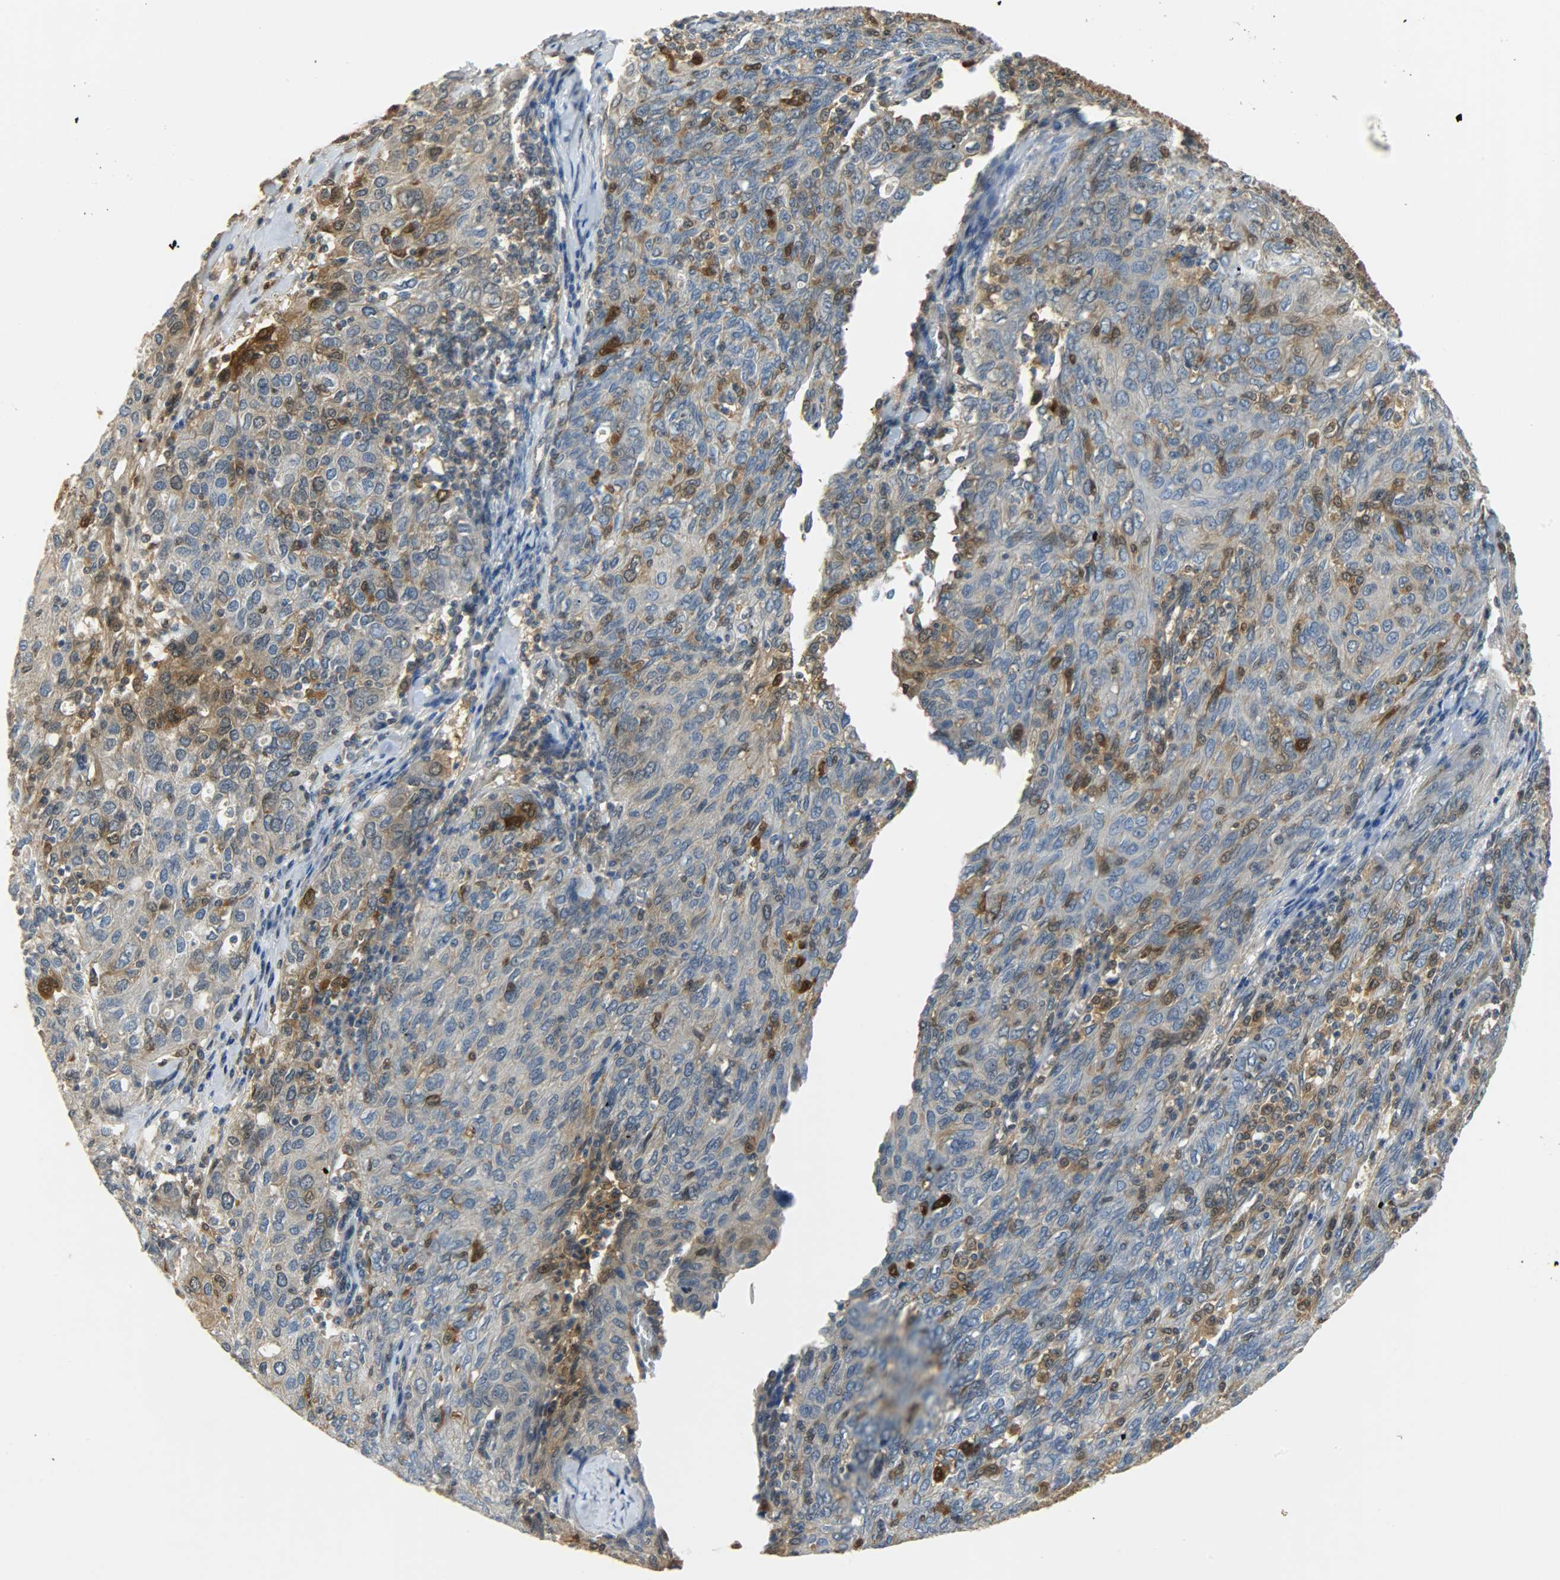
{"staining": {"intensity": "moderate", "quantity": "25%-75%", "location": "cytoplasmic/membranous,nuclear"}, "tissue": "ovarian cancer", "cell_type": "Tumor cells", "image_type": "cancer", "snomed": [{"axis": "morphology", "description": "Carcinoma, endometroid"}, {"axis": "topography", "description": "Ovary"}], "caption": "Protein positivity by immunohistochemistry shows moderate cytoplasmic/membranous and nuclear staining in about 25%-75% of tumor cells in endometroid carcinoma (ovarian).", "gene": "EIF4EBP1", "patient": {"sex": "female", "age": 50}}